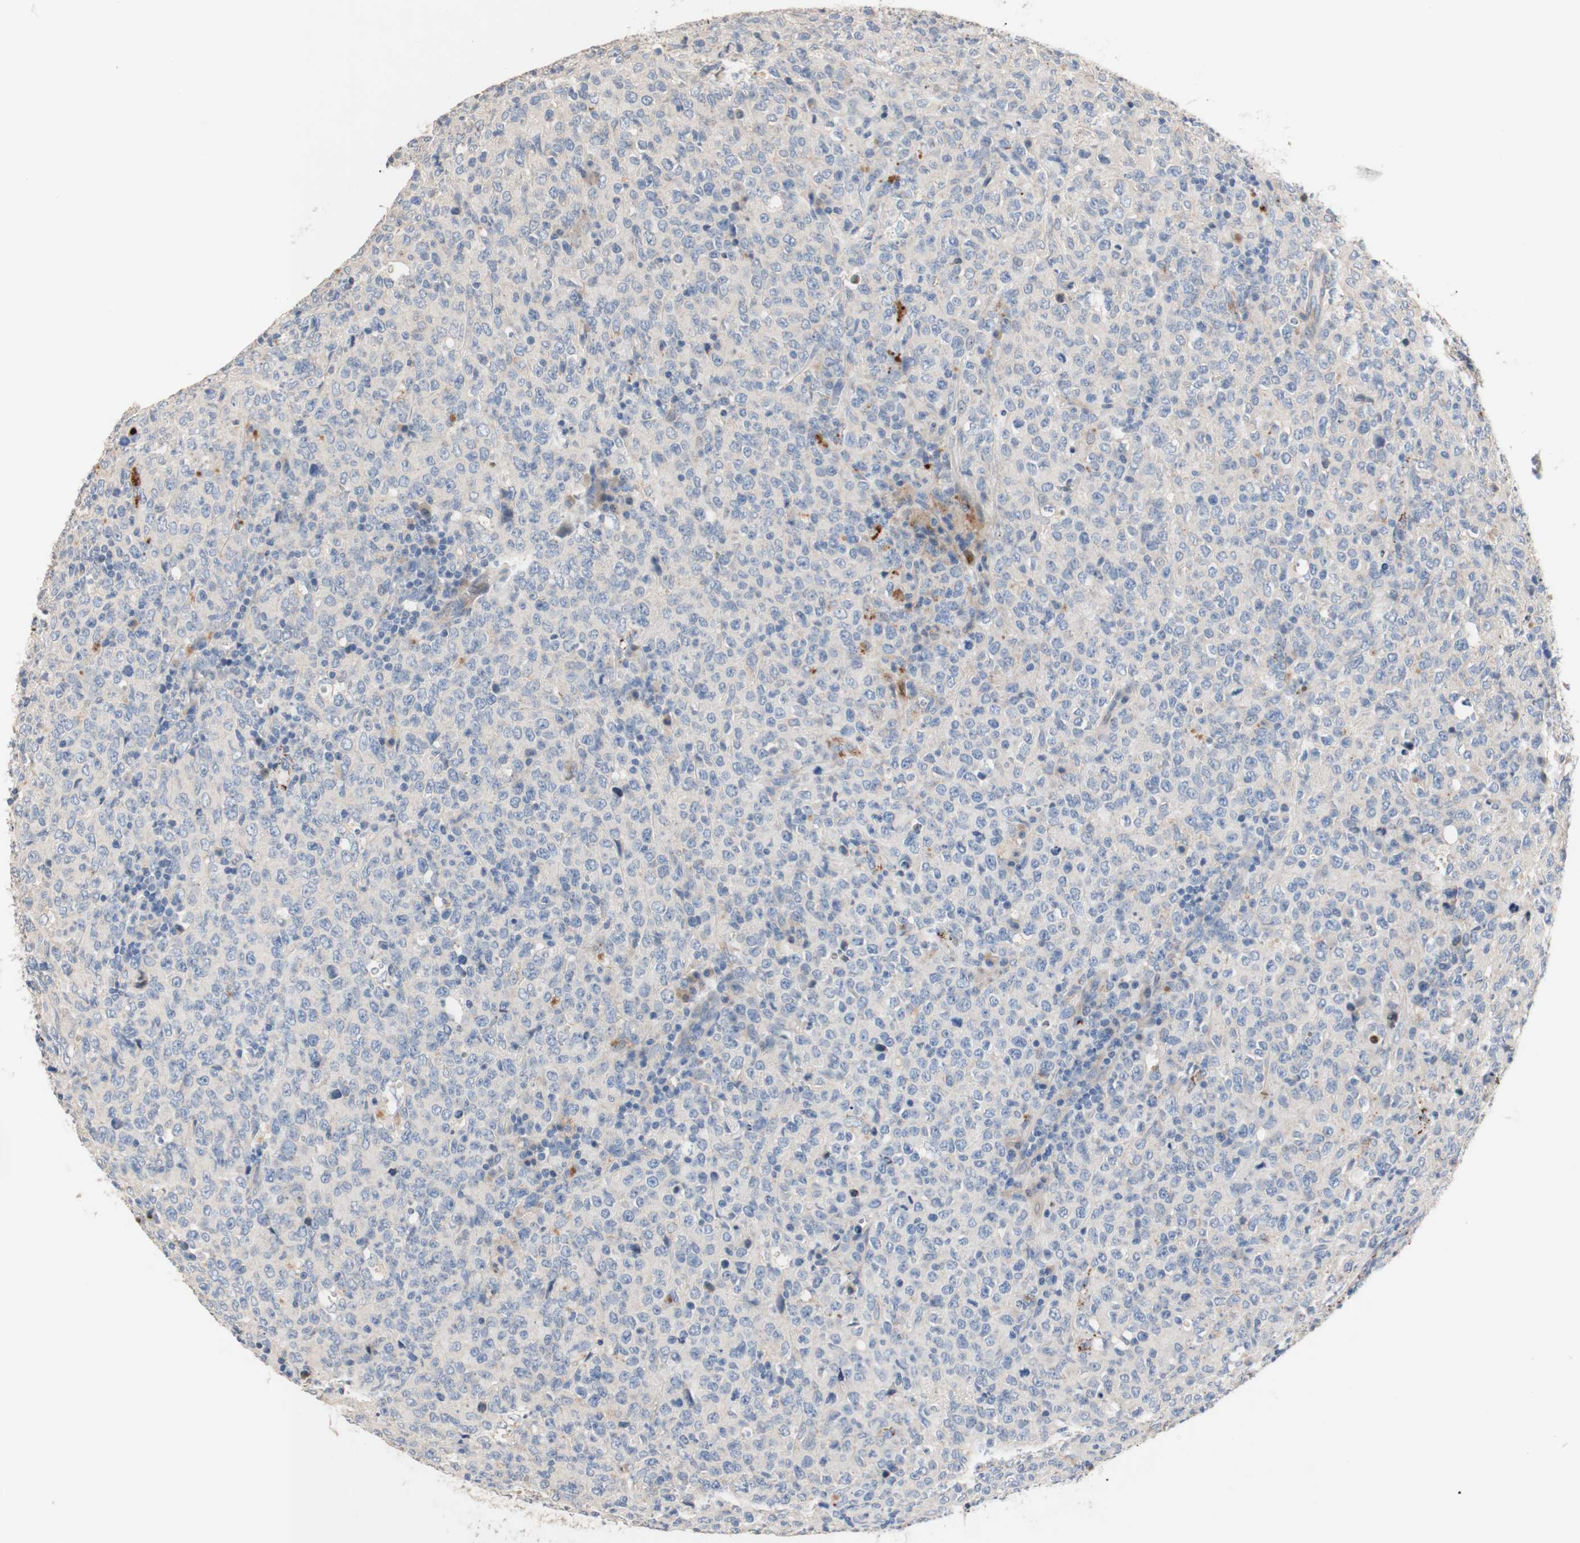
{"staining": {"intensity": "negative", "quantity": "none", "location": "none"}, "tissue": "lymphoma", "cell_type": "Tumor cells", "image_type": "cancer", "snomed": [{"axis": "morphology", "description": "Malignant lymphoma, non-Hodgkin's type, High grade"}, {"axis": "topography", "description": "Tonsil"}], "caption": "Tumor cells show no significant staining in lymphoma. Brightfield microscopy of immunohistochemistry stained with DAB (brown) and hematoxylin (blue), captured at high magnification.", "gene": "CDON", "patient": {"sex": "female", "age": 36}}